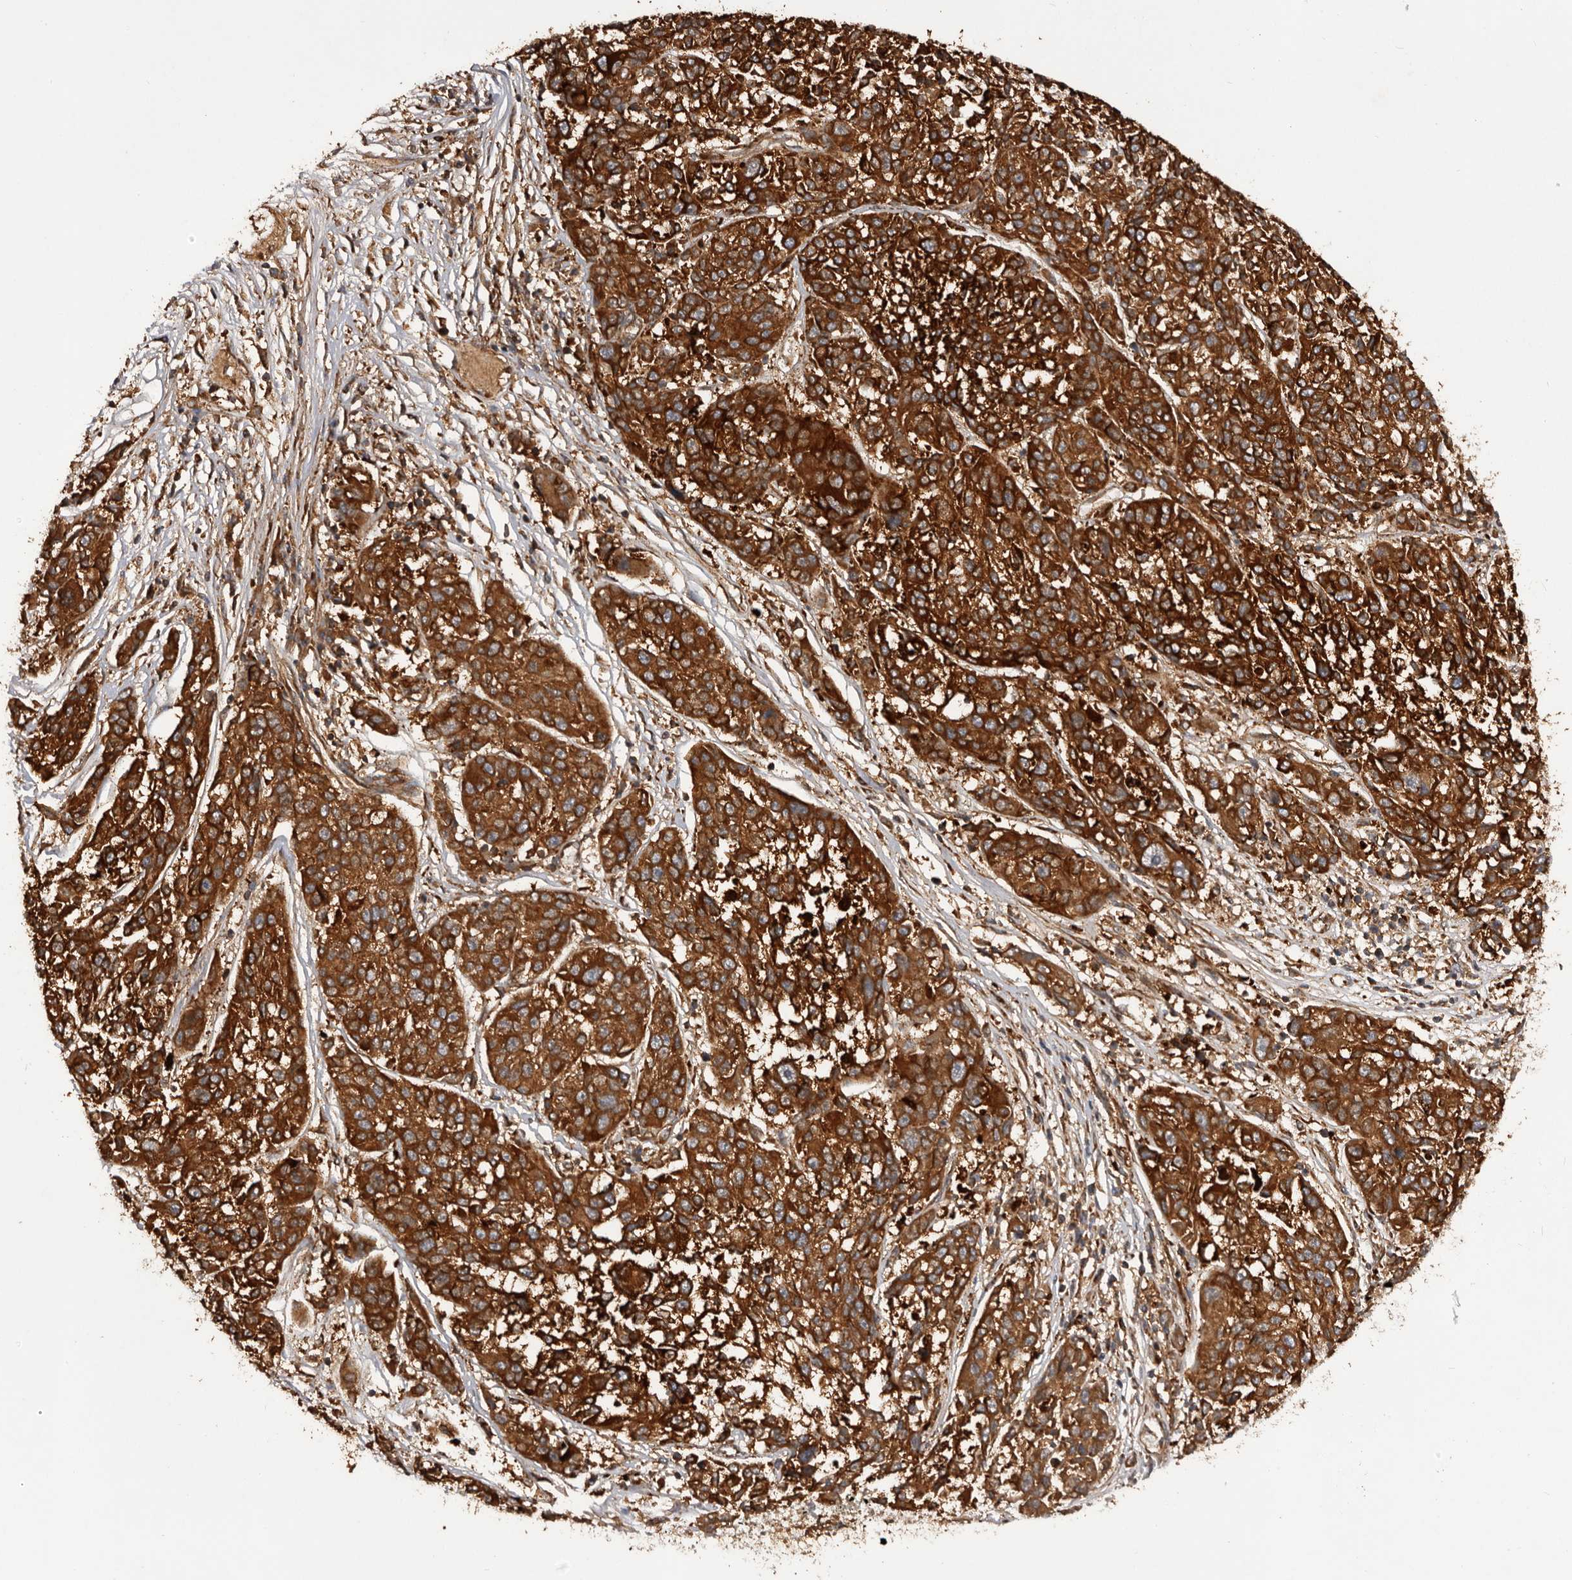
{"staining": {"intensity": "strong", "quantity": ">75%", "location": "cytoplasmic/membranous"}, "tissue": "melanoma", "cell_type": "Tumor cells", "image_type": "cancer", "snomed": [{"axis": "morphology", "description": "Malignant melanoma, NOS"}, {"axis": "topography", "description": "Skin"}], "caption": "A high amount of strong cytoplasmic/membranous positivity is present in about >75% of tumor cells in malignant melanoma tissue.", "gene": "SLC22A3", "patient": {"sex": "male", "age": 53}}